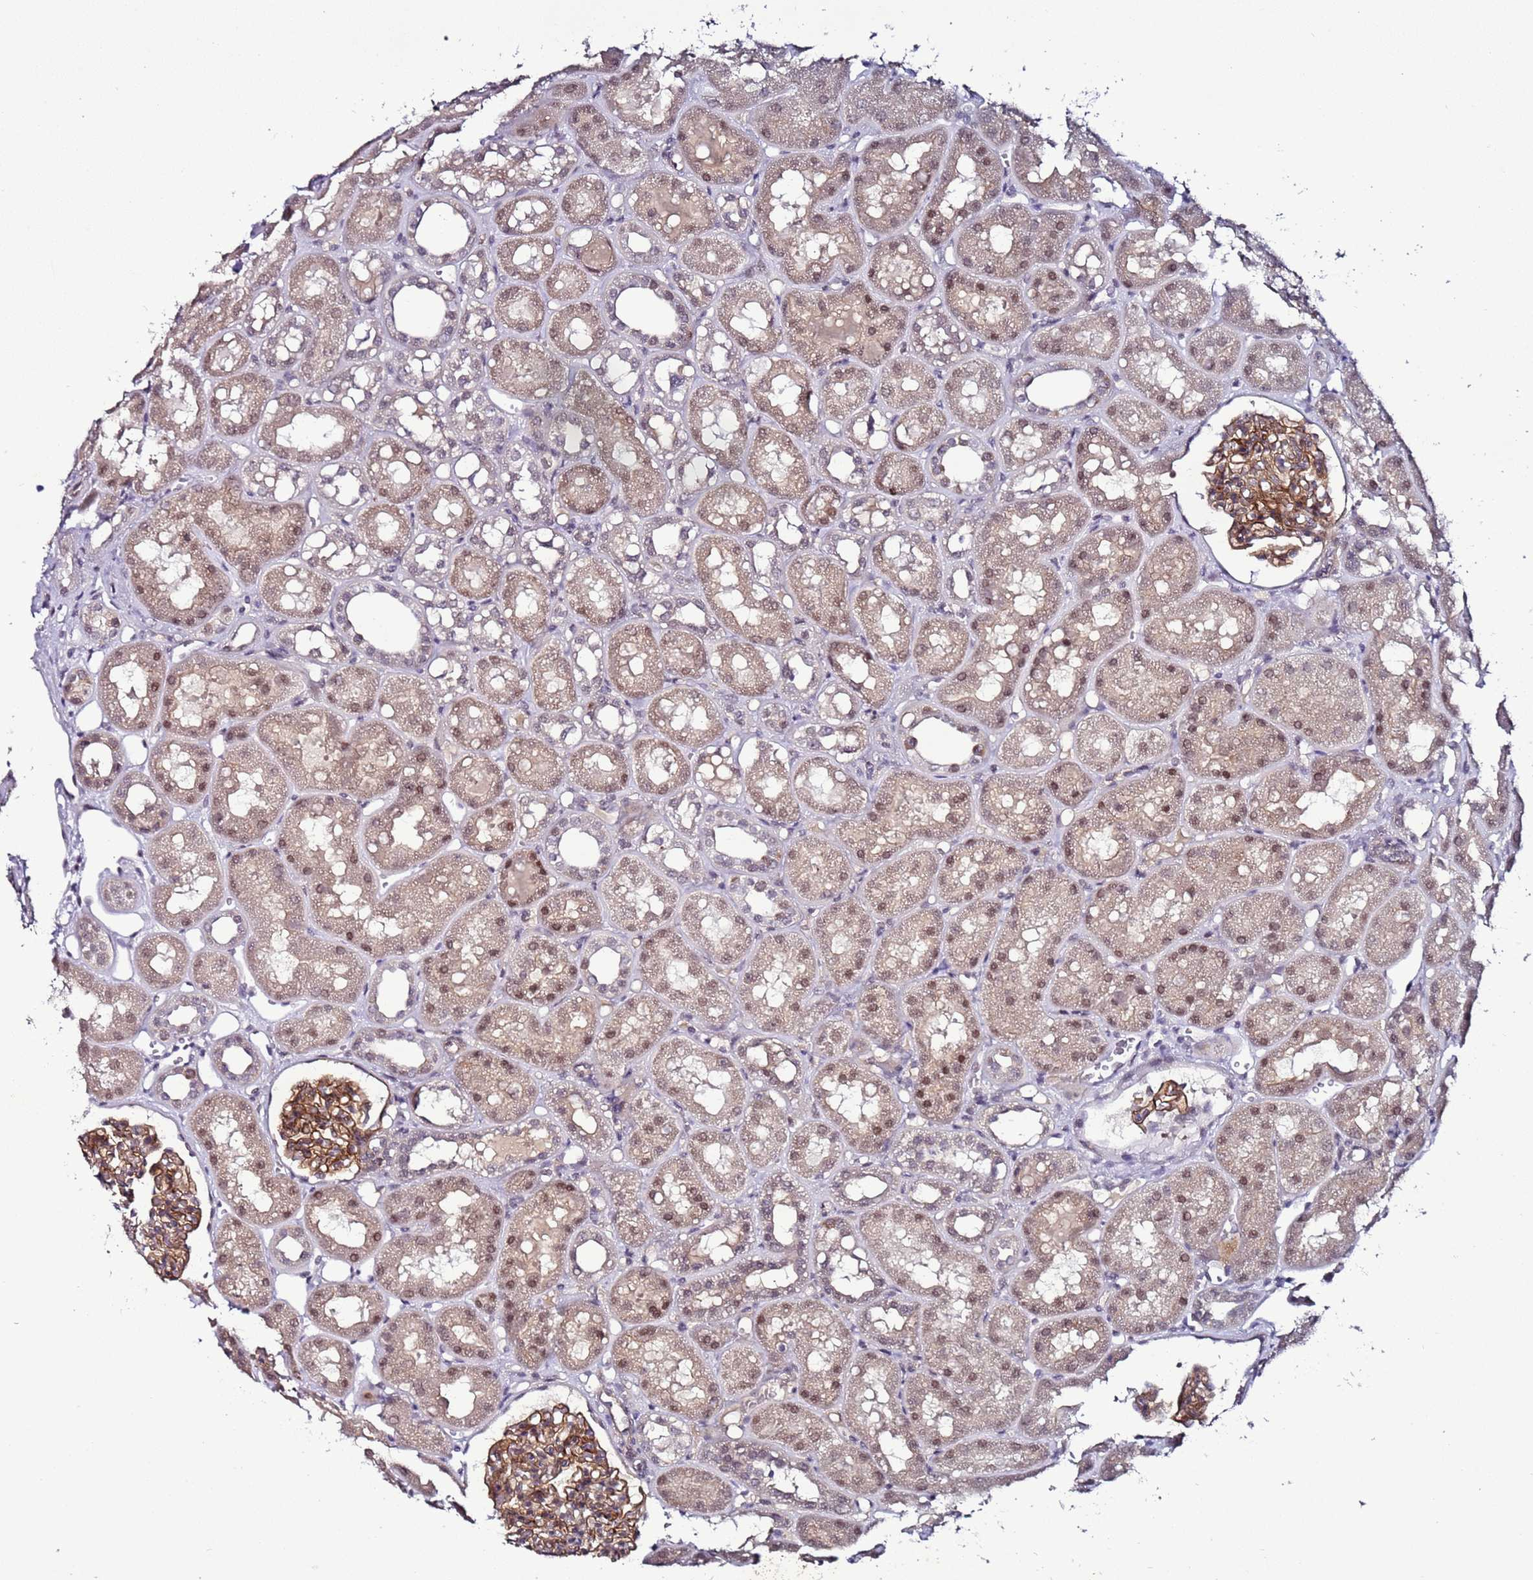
{"staining": {"intensity": "moderate", "quantity": ">75%", "location": "cytoplasmic/membranous"}, "tissue": "kidney", "cell_type": "Cells in glomeruli", "image_type": "normal", "snomed": [{"axis": "morphology", "description": "Normal tissue, NOS"}, {"axis": "topography", "description": "Kidney"}], "caption": "Brown immunohistochemical staining in normal human kidney reveals moderate cytoplasmic/membranous staining in about >75% of cells in glomeruli.", "gene": "PSMA7", "patient": {"sex": "male", "age": 16}}